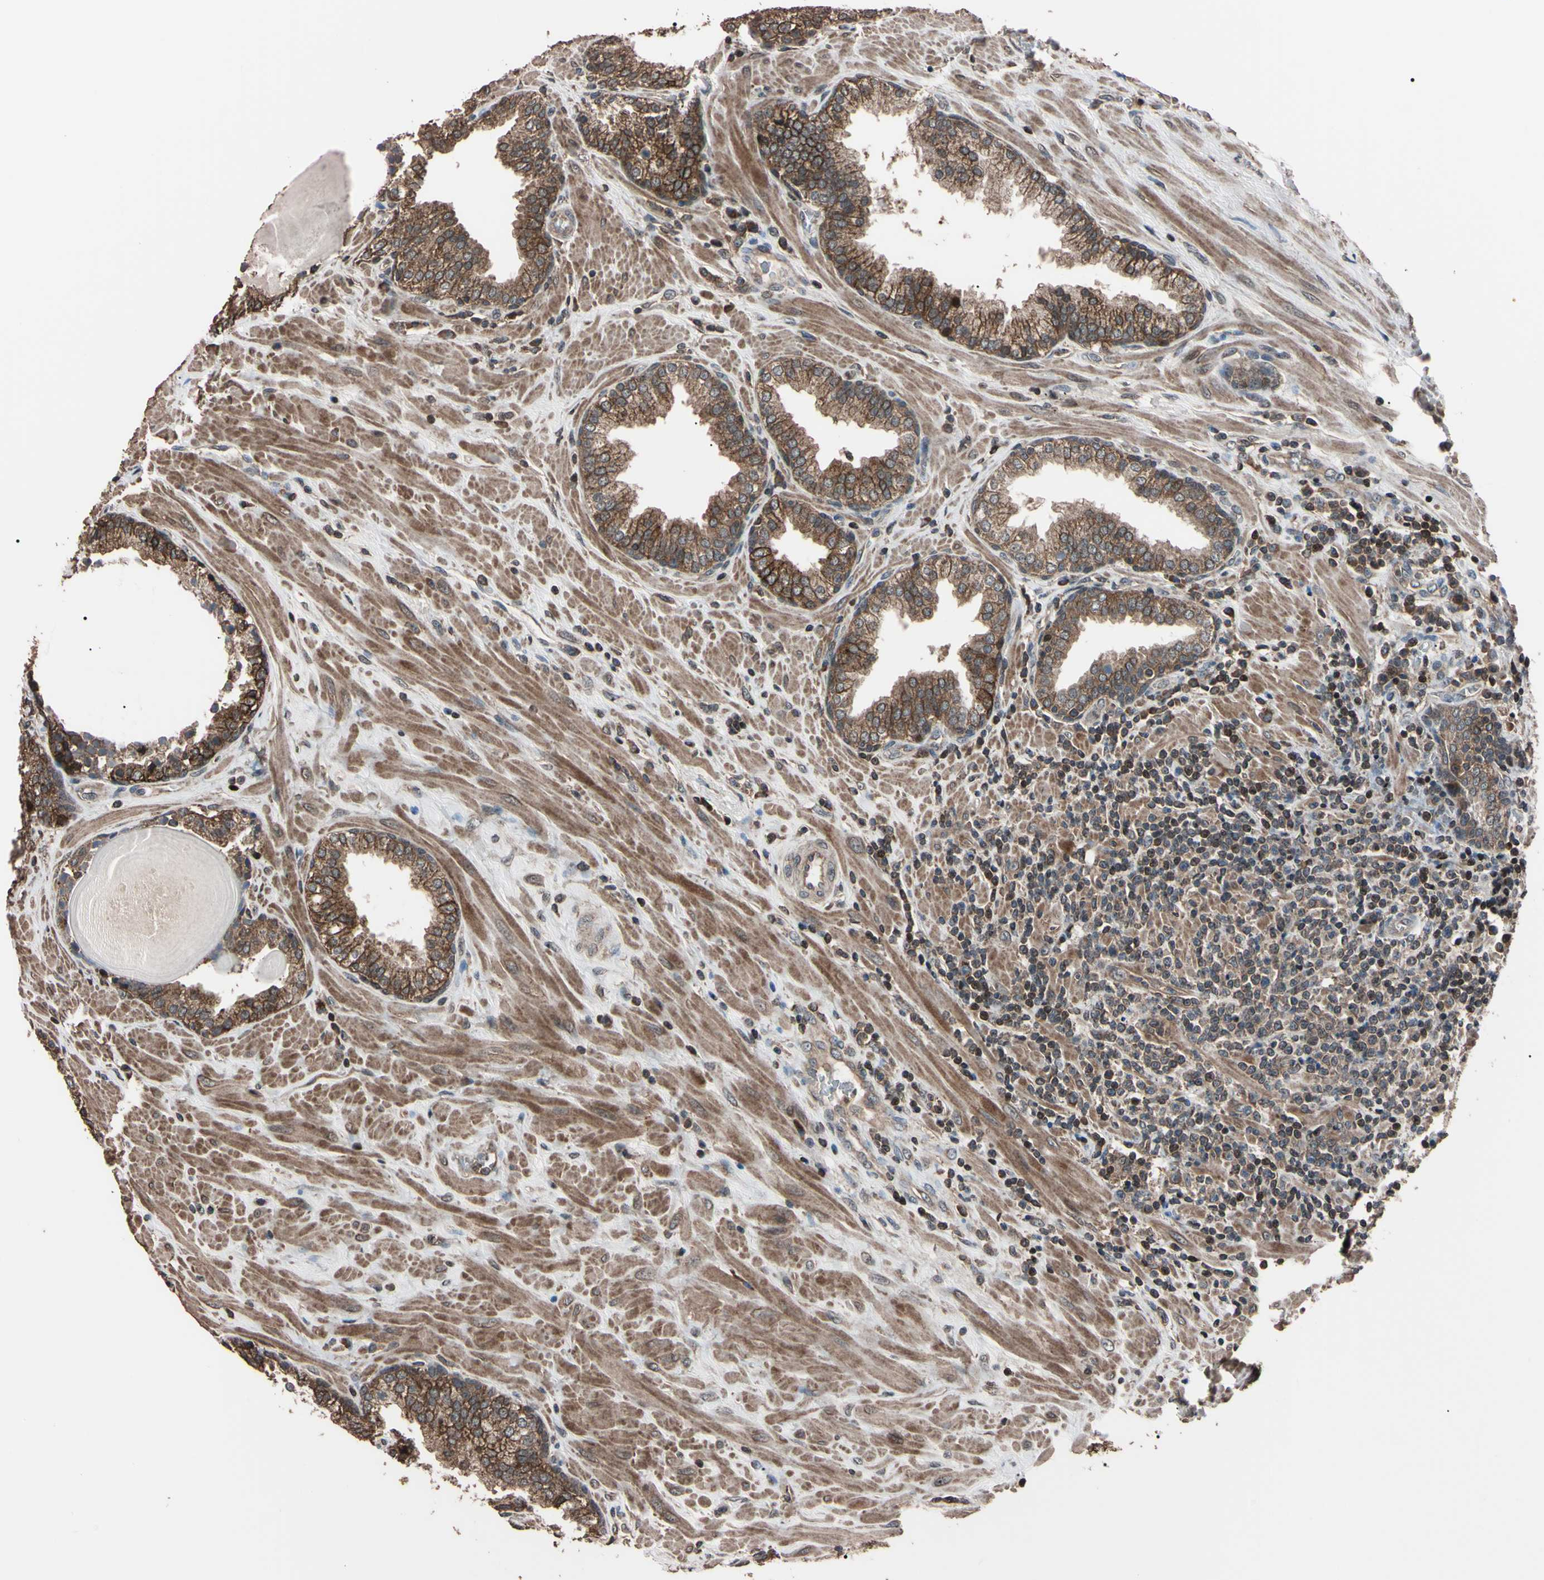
{"staining": {"intensity": "moderate", "quantity": "25%-75%", "location": "cytoplasmic/membranous"}, "tissue": "prostate", "cell_type": "Glandular cells", "image_type": "normal", "snomed": [{"axis": "morphology", "description": "Normal tissue, NOS"}, {"axis": "topography", "description": "Prostate"}], "caption": "Protein analysis of benign prostate displays moderate cytoplasmic/membranous staining in approximately 25%-75% of glandular cells.", "gene": "TNFRSF1A", "patient": {"sex": "male", "age": 51}}